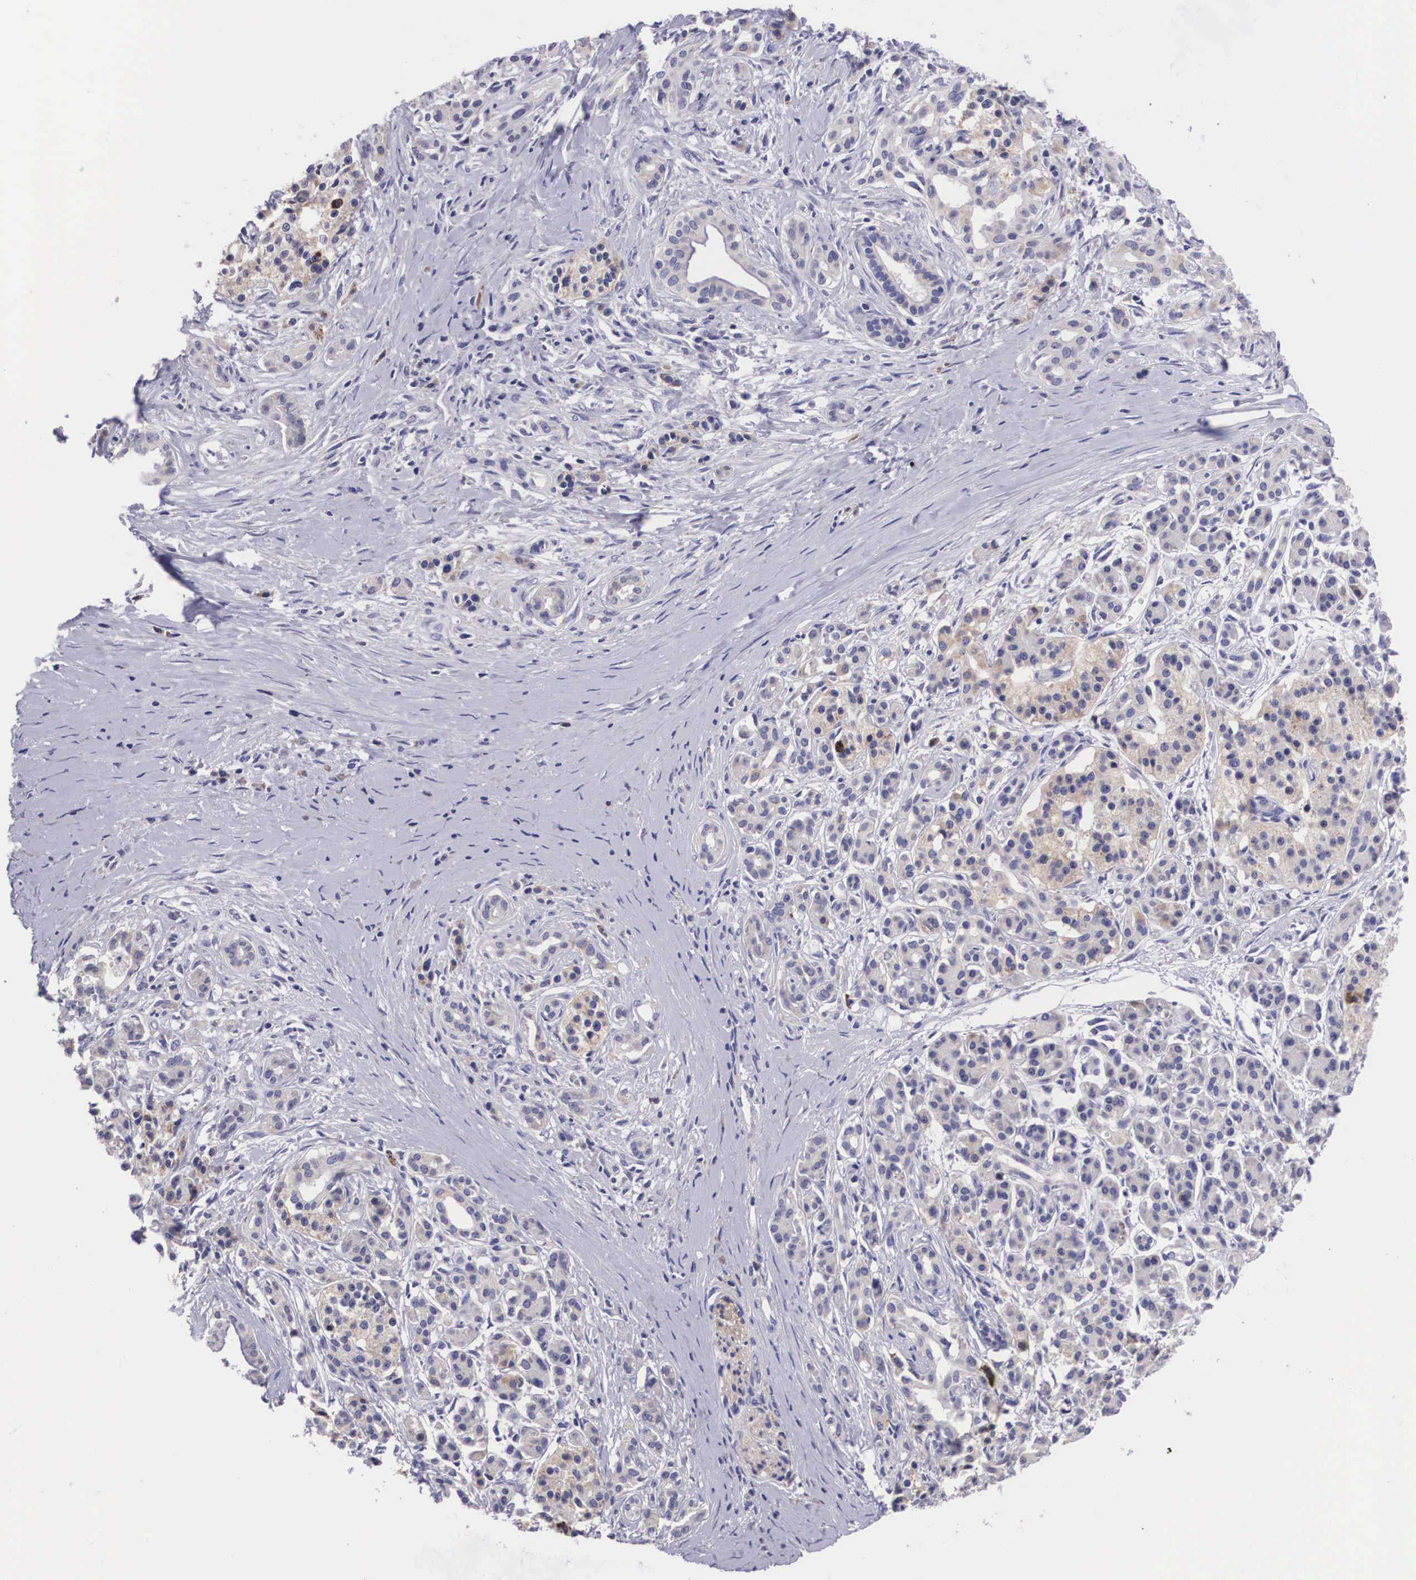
{"staining": {"intensity": "moderate", "quantity": "25%-75%", "location": "cytoplasmic/membranous"}, "tissue": "pancreatic cancer", "cell_type": "Tumor cells", "image_type": "cancer", "snomed": [{"axis": "morphology", "description": "Adenocarcinoma, NOS"}, {"axis": "topography", "description": "Pancreas"}], "caption": "Immunohistochemistry image of neoplastic tissue: pancreatic adenocarcinoma stained using immunohistochemistry (IHC) shows medium levels of moderate protein expression localized specifically in the cytoplasmic/membranous of tumor cells, appearing as a cytoplasmic/membranous brown color.", "gene": "ARG2", "patient": {"sex": "male", "age": 59}}